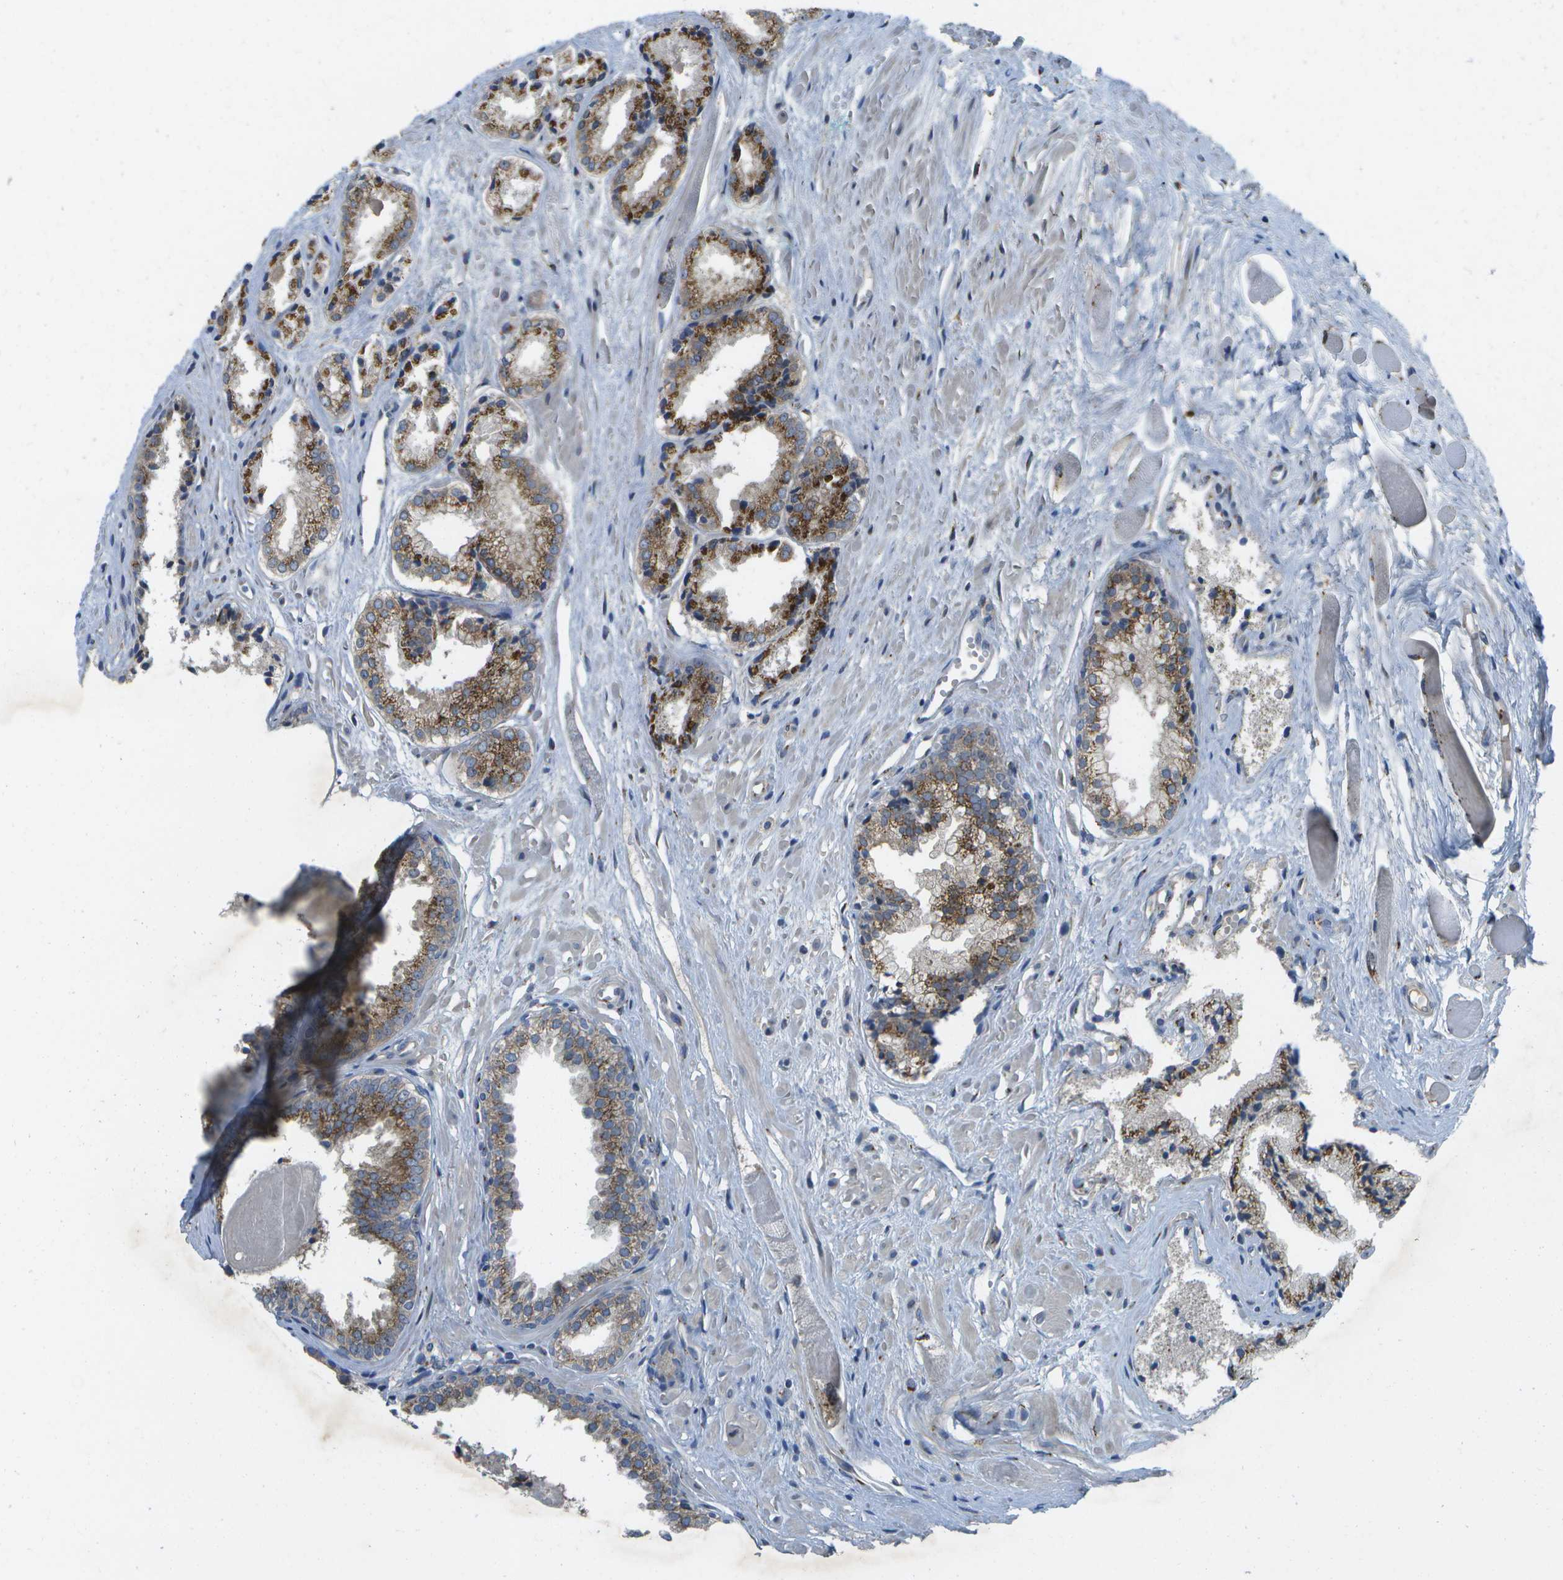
{"staining": {"intensity": "strong", "quantity": ">75%", "location": "cytoplasmic/membranous"}, "tissue": "prostate cancer", "cell_type": "Tumor cells", "image_type": "cancer", "snomed": [{"axis": "morphology", "description": "Adenocarcinoma, Low grade"}, {"axis": "topography", "description": "Prostate"}], "caption": "This image reveals low-grade adenocarcinoma (prostate) stained with immunohistochemistry to label a protein in brown. The cytoplasmic/membranous of tumor cells show strong positivity for the protein. Nuclei are counter-stained blue.", "gene": "QSOX2", "patient": {"sex": "male", "age": 53}}